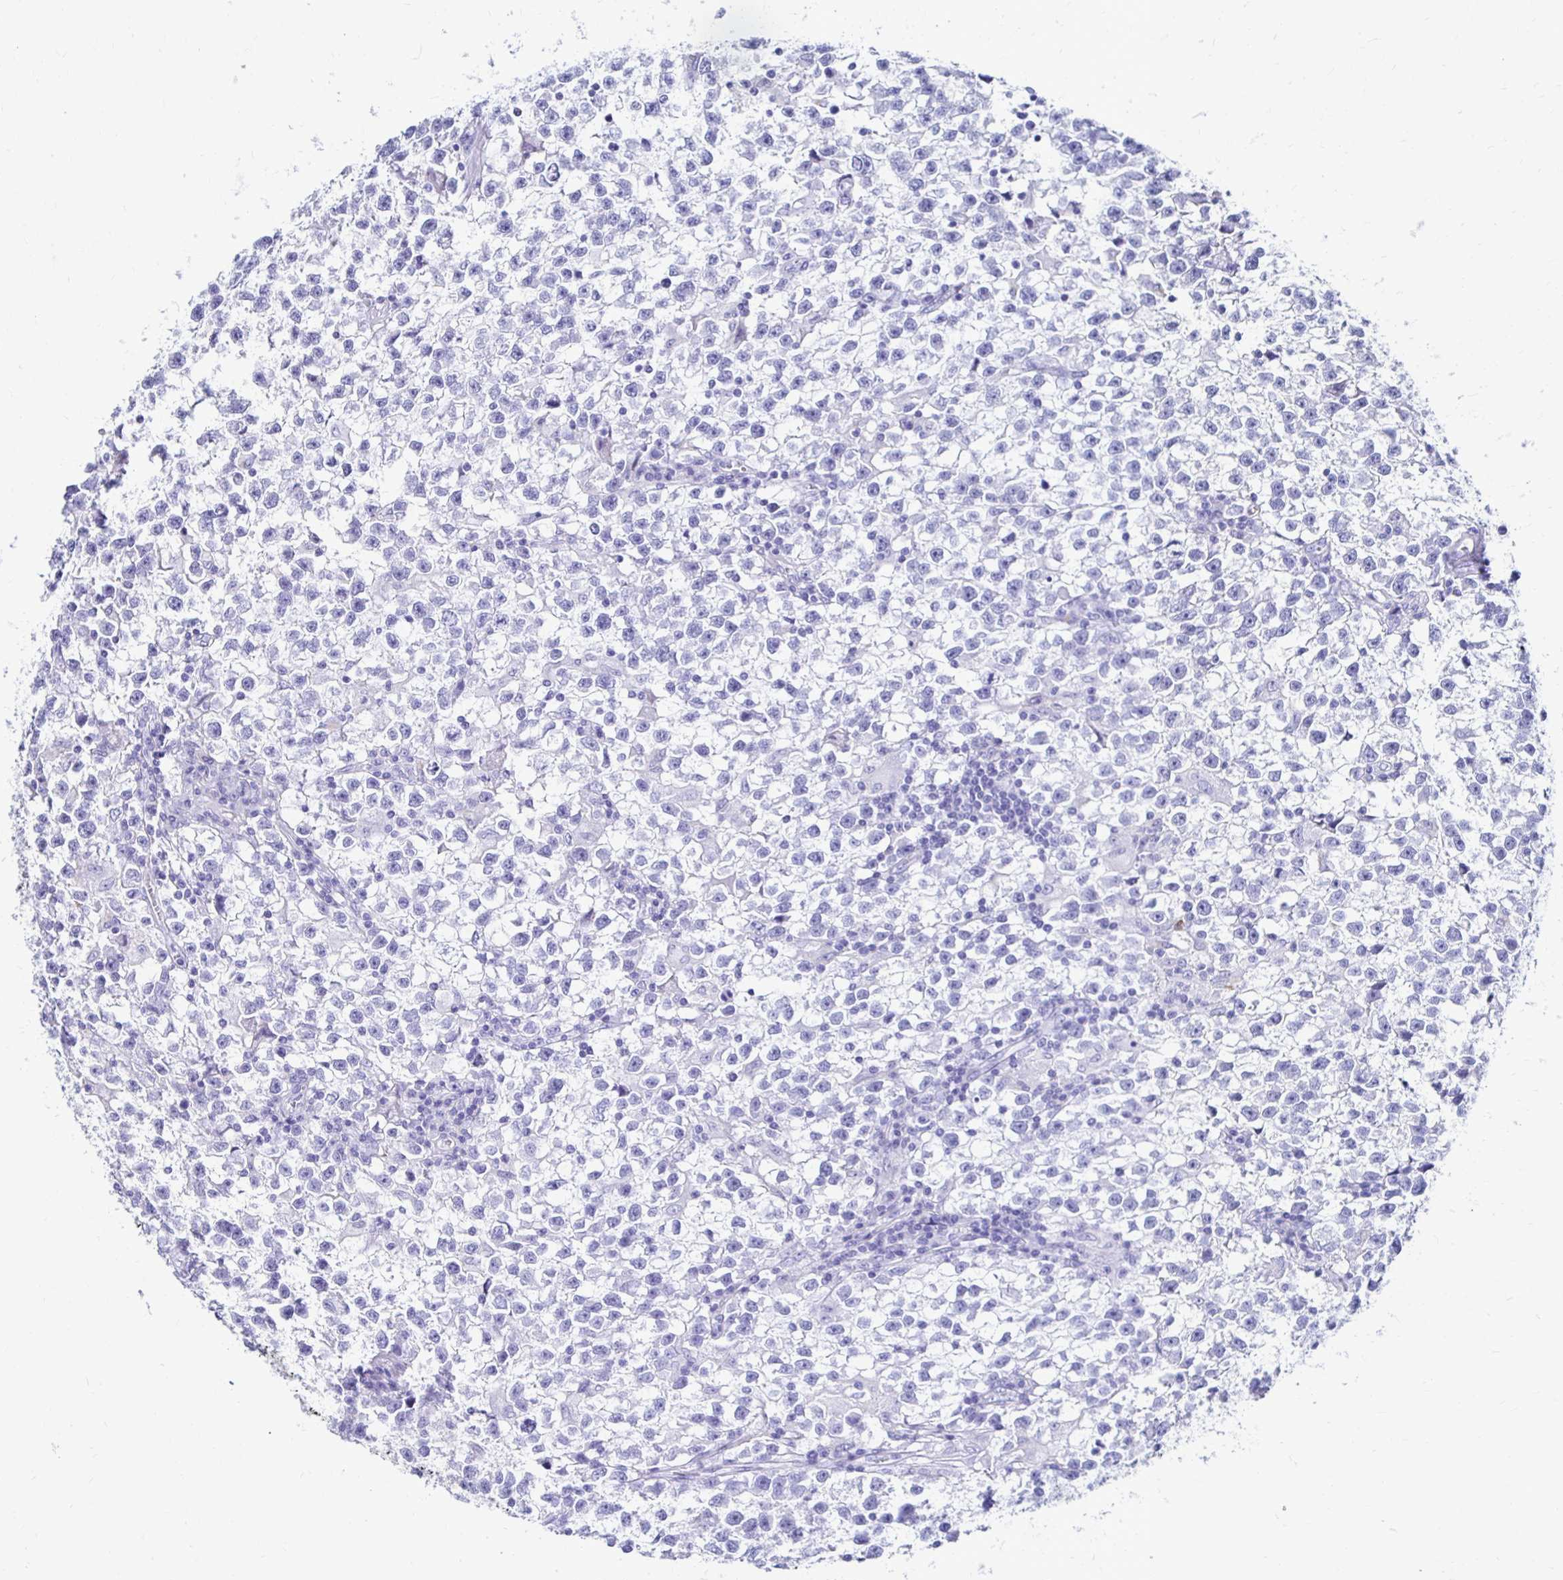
{"staining": {"intensity": "negative", "quantity": "none", "location": "none"}, "tissue": "testis cancer", "cell_type": "Tumor cells", "image_type": "cancer", "snomed": [{"axis": "morphology", "description": "Seminoma, NOS"}, {"axis": "topography", "description": "Testis"}], "caption": "IHC of testis seminoma reveals no positivity in tumor cells.", "gene": "CST5", "patient": {"sex": "male", "age": 31}}